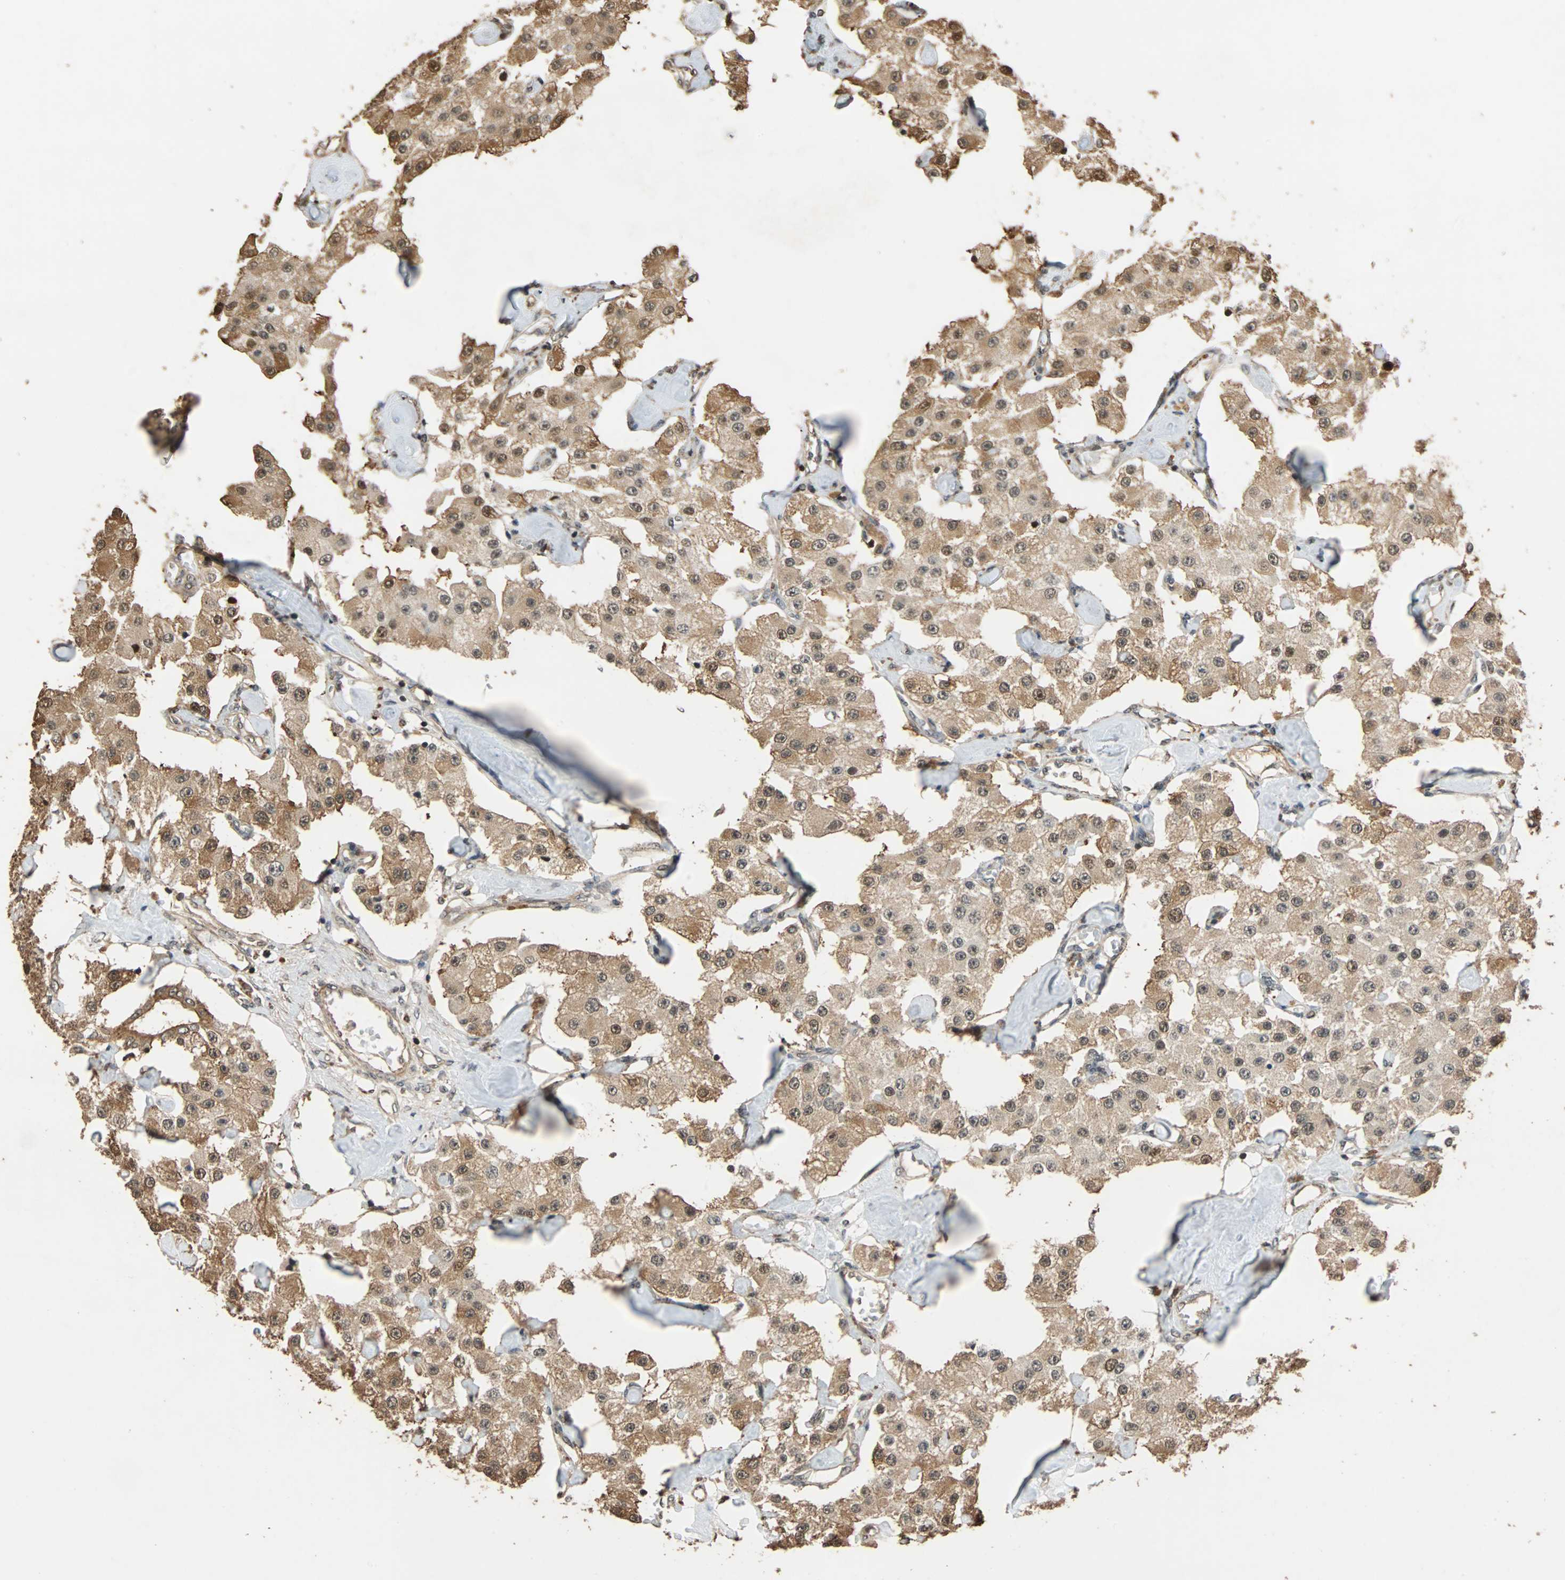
{"staining": {"intensity": "moderate", "quantity": ">75%", "location": "cytoplasmic/membranous,nuclear"}, "tissue": "carcinoid", "cell_type": "Tumor cells", "image_type": "cancer", "snomed": [{"axis": "morphology", "description": "Carcinoid, malignant, NOS"}, {"axis": "topography", "description": "Pancreas"}], "caption": "Carcinoid stained with IHC displays moderate cytoplasmic/membranous and nuclear positivity in about >75% of tumor cells. The staining is performed using DAB brown chromogen to label protein expression. The nuclei are counter-stained blue using hematoxylin.", "gene": "CDC5L", "patient": {"sex": "male", "age": 41}}